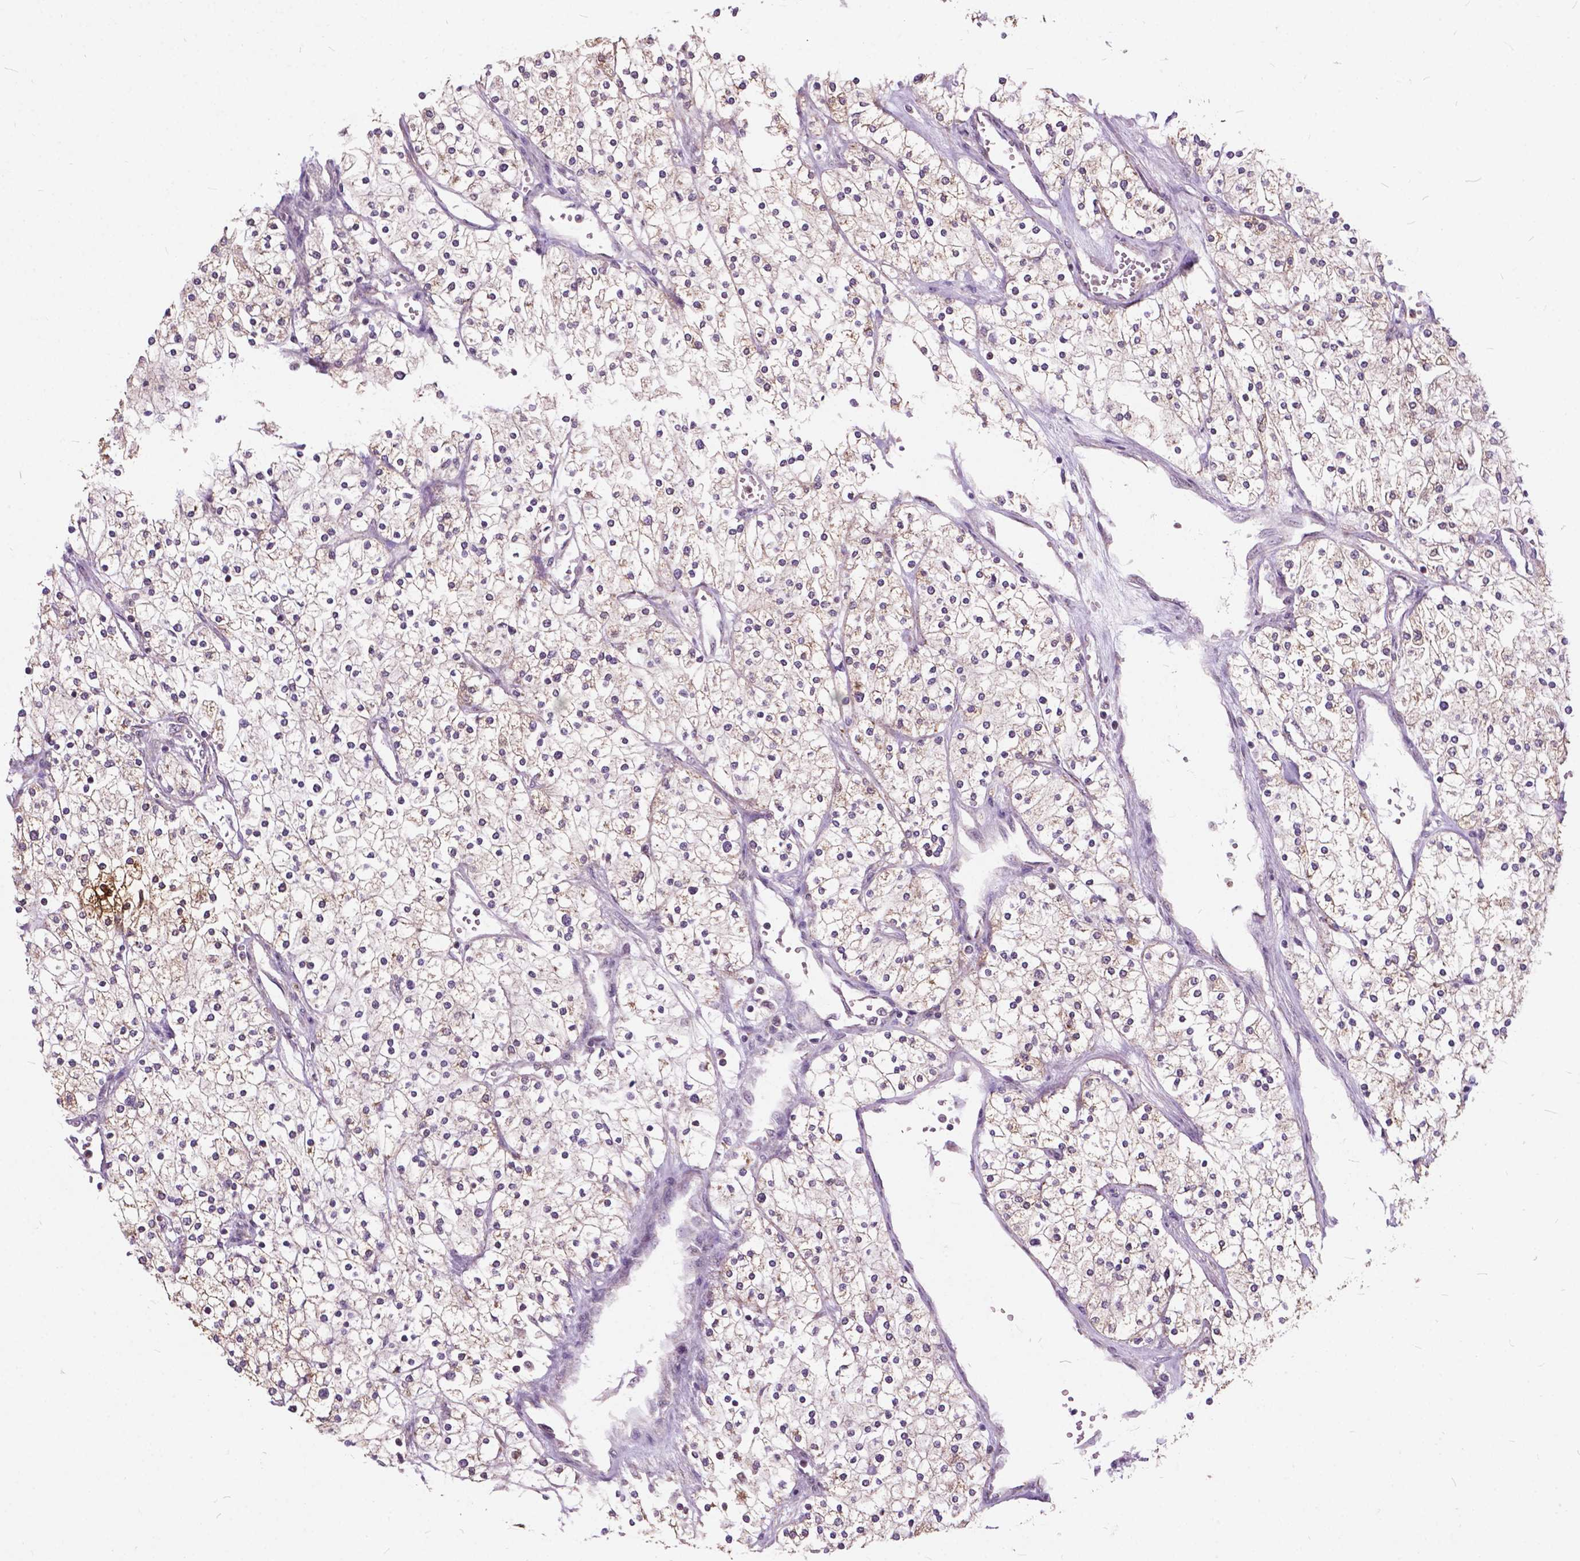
{"staining": {"intensity": "weak", "quantity": "<25%", "location": "cytoplasmic/membranous"}, "tissue": "renal cancer", "cell_type": "Tumor cells", "image_type": "cancer", "snomed": [{"axis": "morphology", "description": "Adenocarcinoma, NOS"}, {"axis": "topography", "description": "Kidney"}], "caption": "DAB (3,3'-diaminobenzidine) immunohistochemical staining of human renal cancer (adenocarcinoma) exhibits no significant staining in tumor cells. (Immunohistochemistry, brightfield microscopy, high magnification).", "gene": "MSH2", "patient": {"sex": "male", "age": 80}}